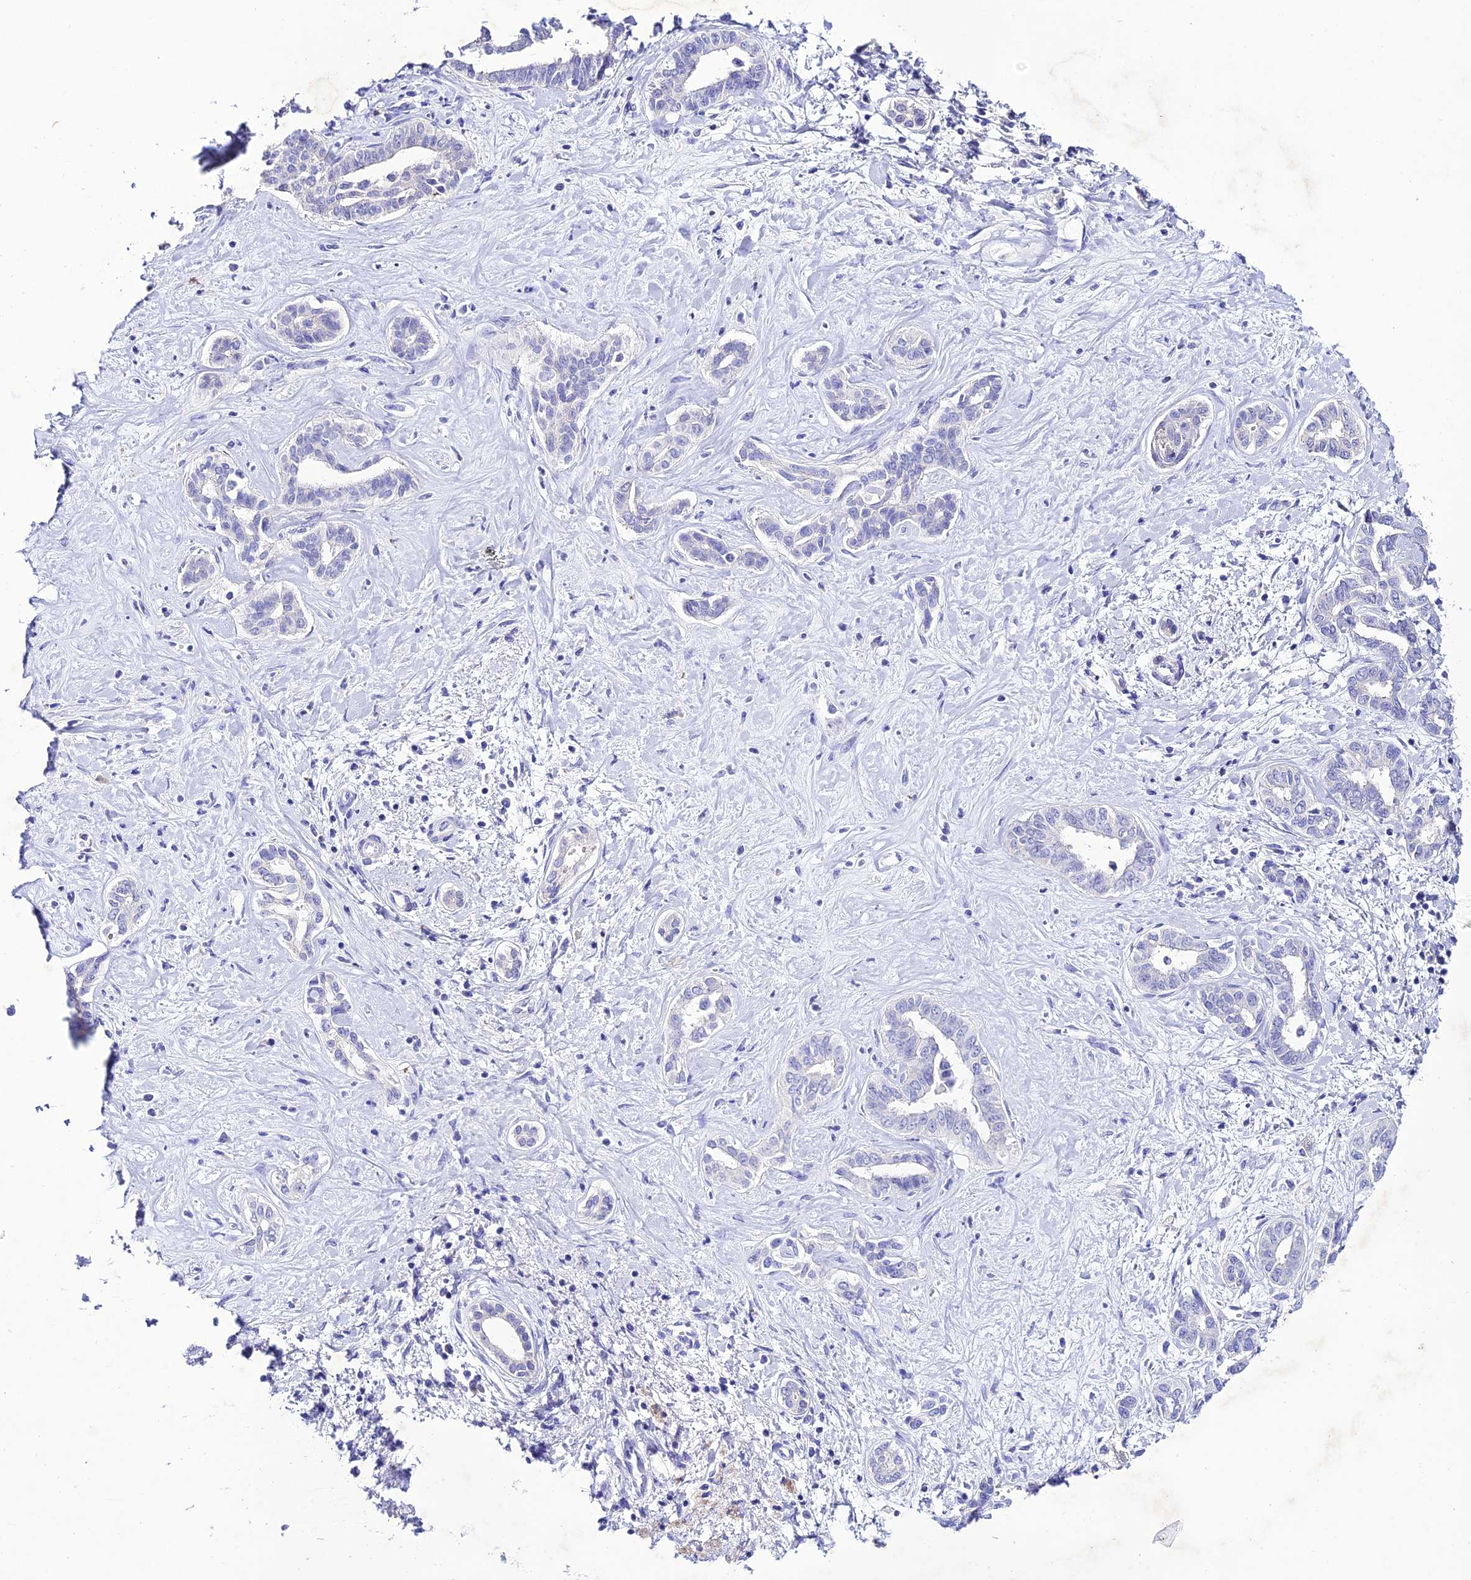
{"staining": {"intensity": "negative", "quantity": "none", "location": "none"}, "tissue": "liver cancer", "cell_type": "Tumor cells", "image_type": "cancer", "snomed": [{"axis": "morphology", "description": "Cholangiocarcinoma"}, {"axis": "topography", "description": "Liver"}], "caption": "This is a photomicrograph of immunohistochemistry (IHC) staining of liver cancer (cholangiocarcinoma), which shows no positivity in tumor cells.", "gene": "NLRP6", "patient": {"sex": "female", "age": 77}}